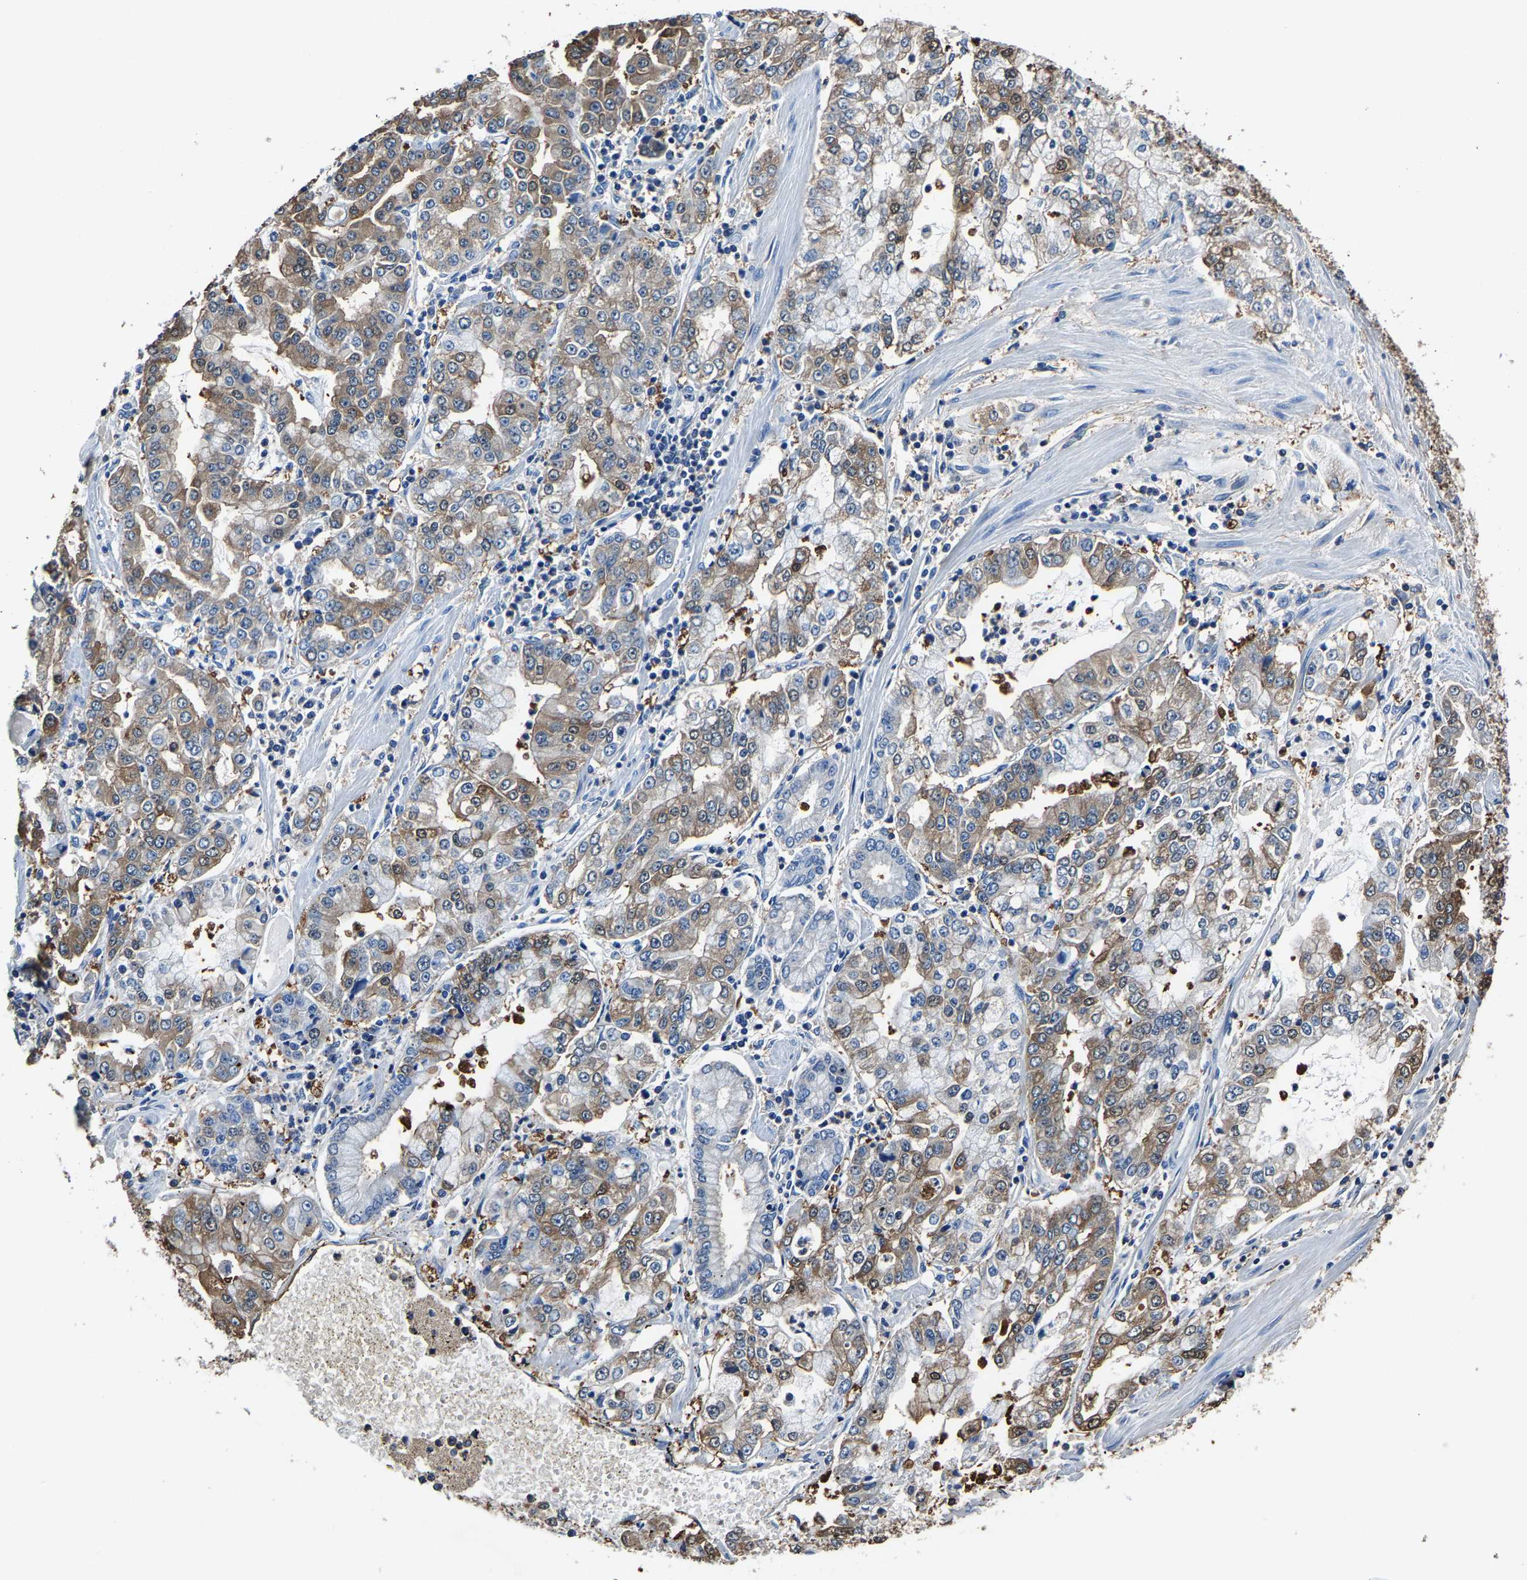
{"staining": {"intensity": "weak", "quantity": ">75%", "location": "cytoplasmic/membranous"}, "tissue": "stomach cancer", "cell_type": "Tumor cells", "image_type": "cancer", "snomed": [{"axis": "morphology", "description": "Adenocarcinoma, NOS"}, {"axis": "topography", "description": "Stomach"}], "caption": "A brown stain highlights weak cytoplasmic/membranous staining of a protein in human stomach cancer tumor cells.", "gene": "ALDOB", "patient": {"sex": "male", "age": 76}}